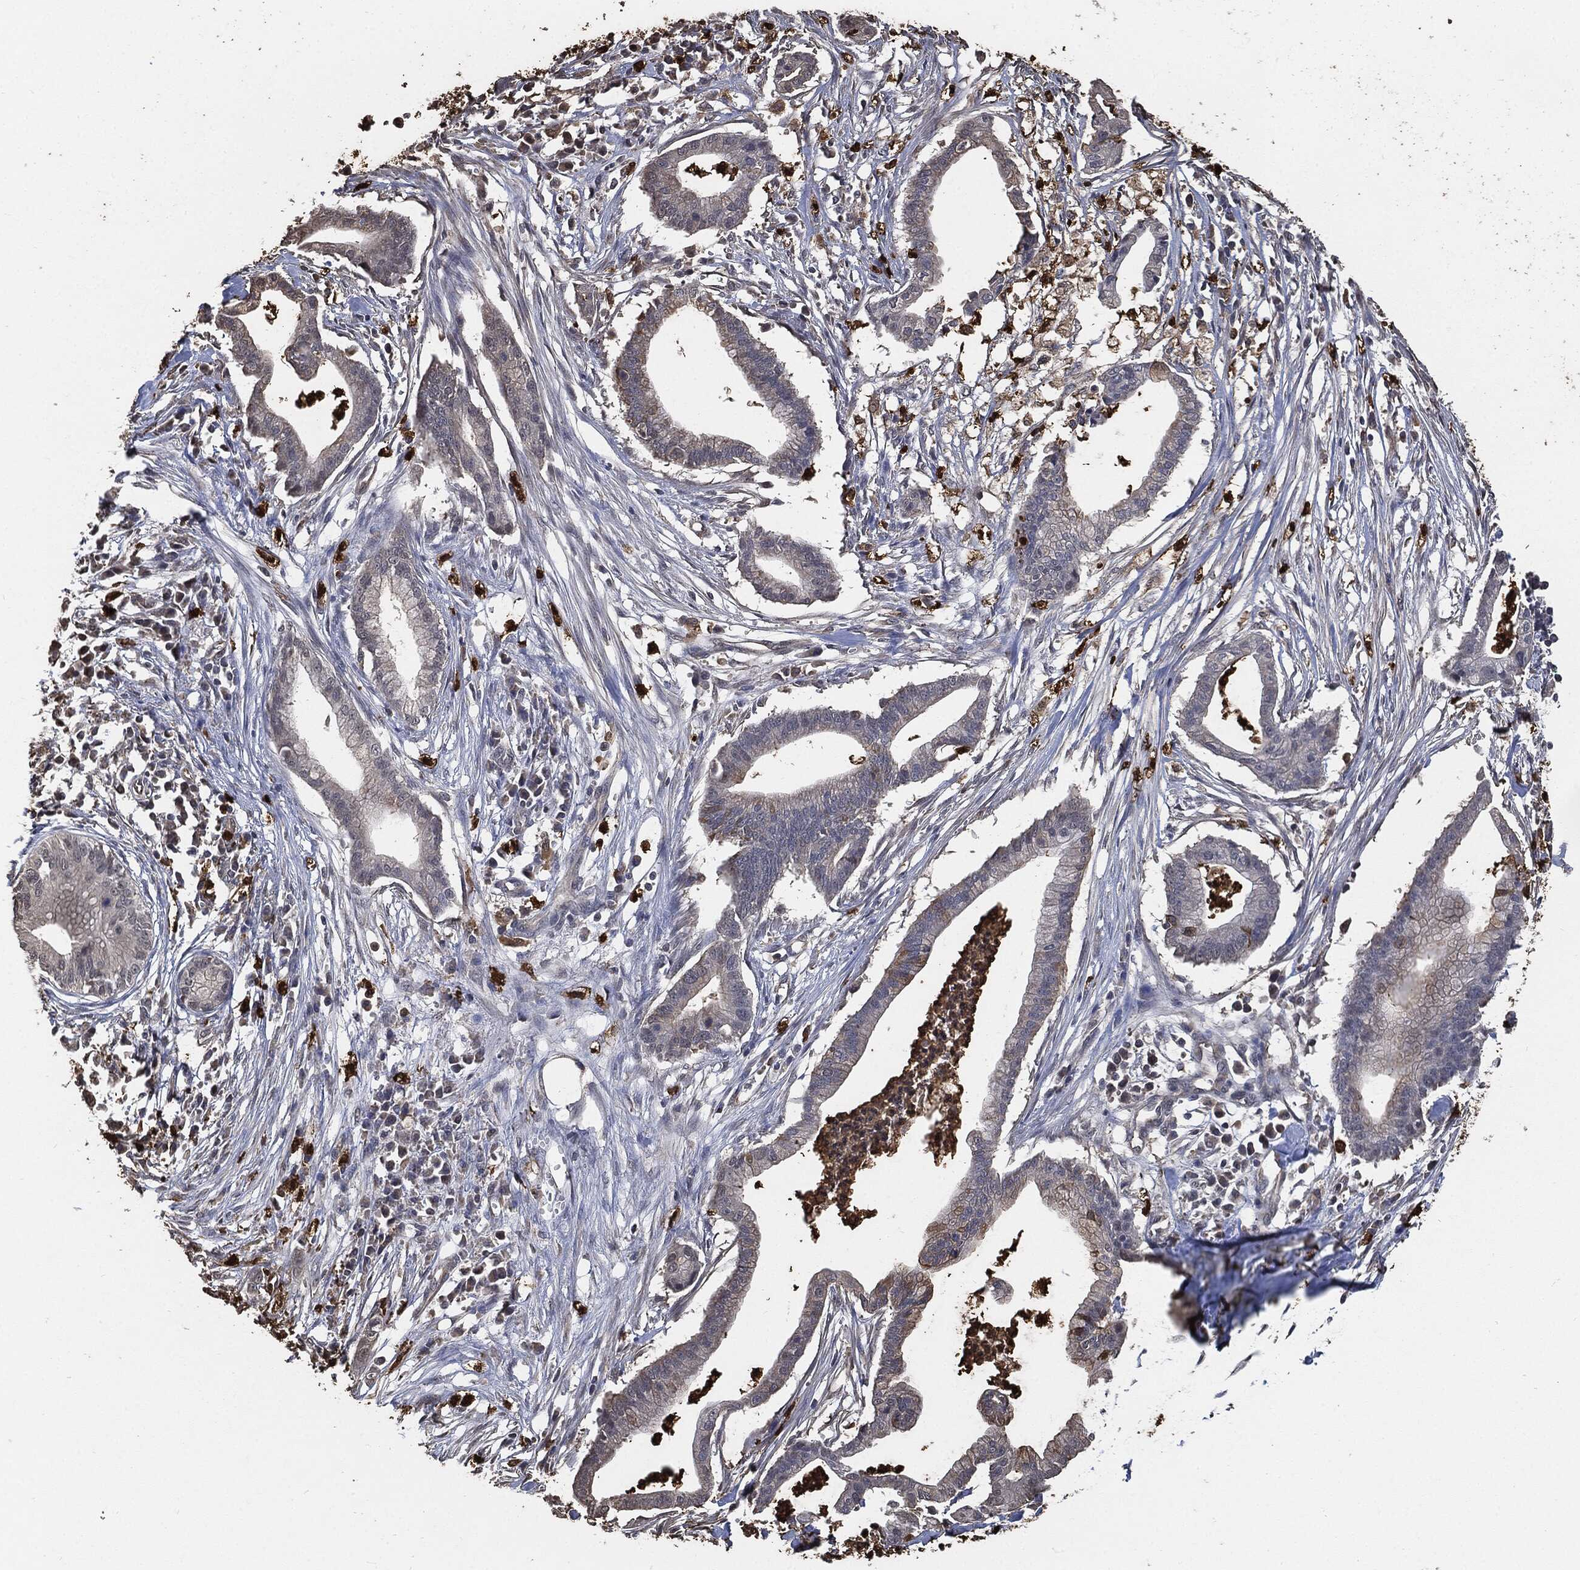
{"staining": {"intensity": "weak", "quantity": "<25%", "location": "cytoplasmic/membranous"}, "tissue": "pancreatic cancer", "cell_type": "Tumor cells", "image_type": "cancer", "snomed": [{"axis": "morphology", "description": "Normal tissue, NOS"}, {"axis": "morphology", "description": "Adenocarcinoma, NOS"}, {"axis": "topography", "description": "Pancreas"}], "caption": "DAB (3,3'-diaminobenzidine) immunohistochemical staining of pancreatic cancer reveals no significant expression in tumor cells.", "gene": "S100A9", "patient": {"sex": "female", "age": 58}}